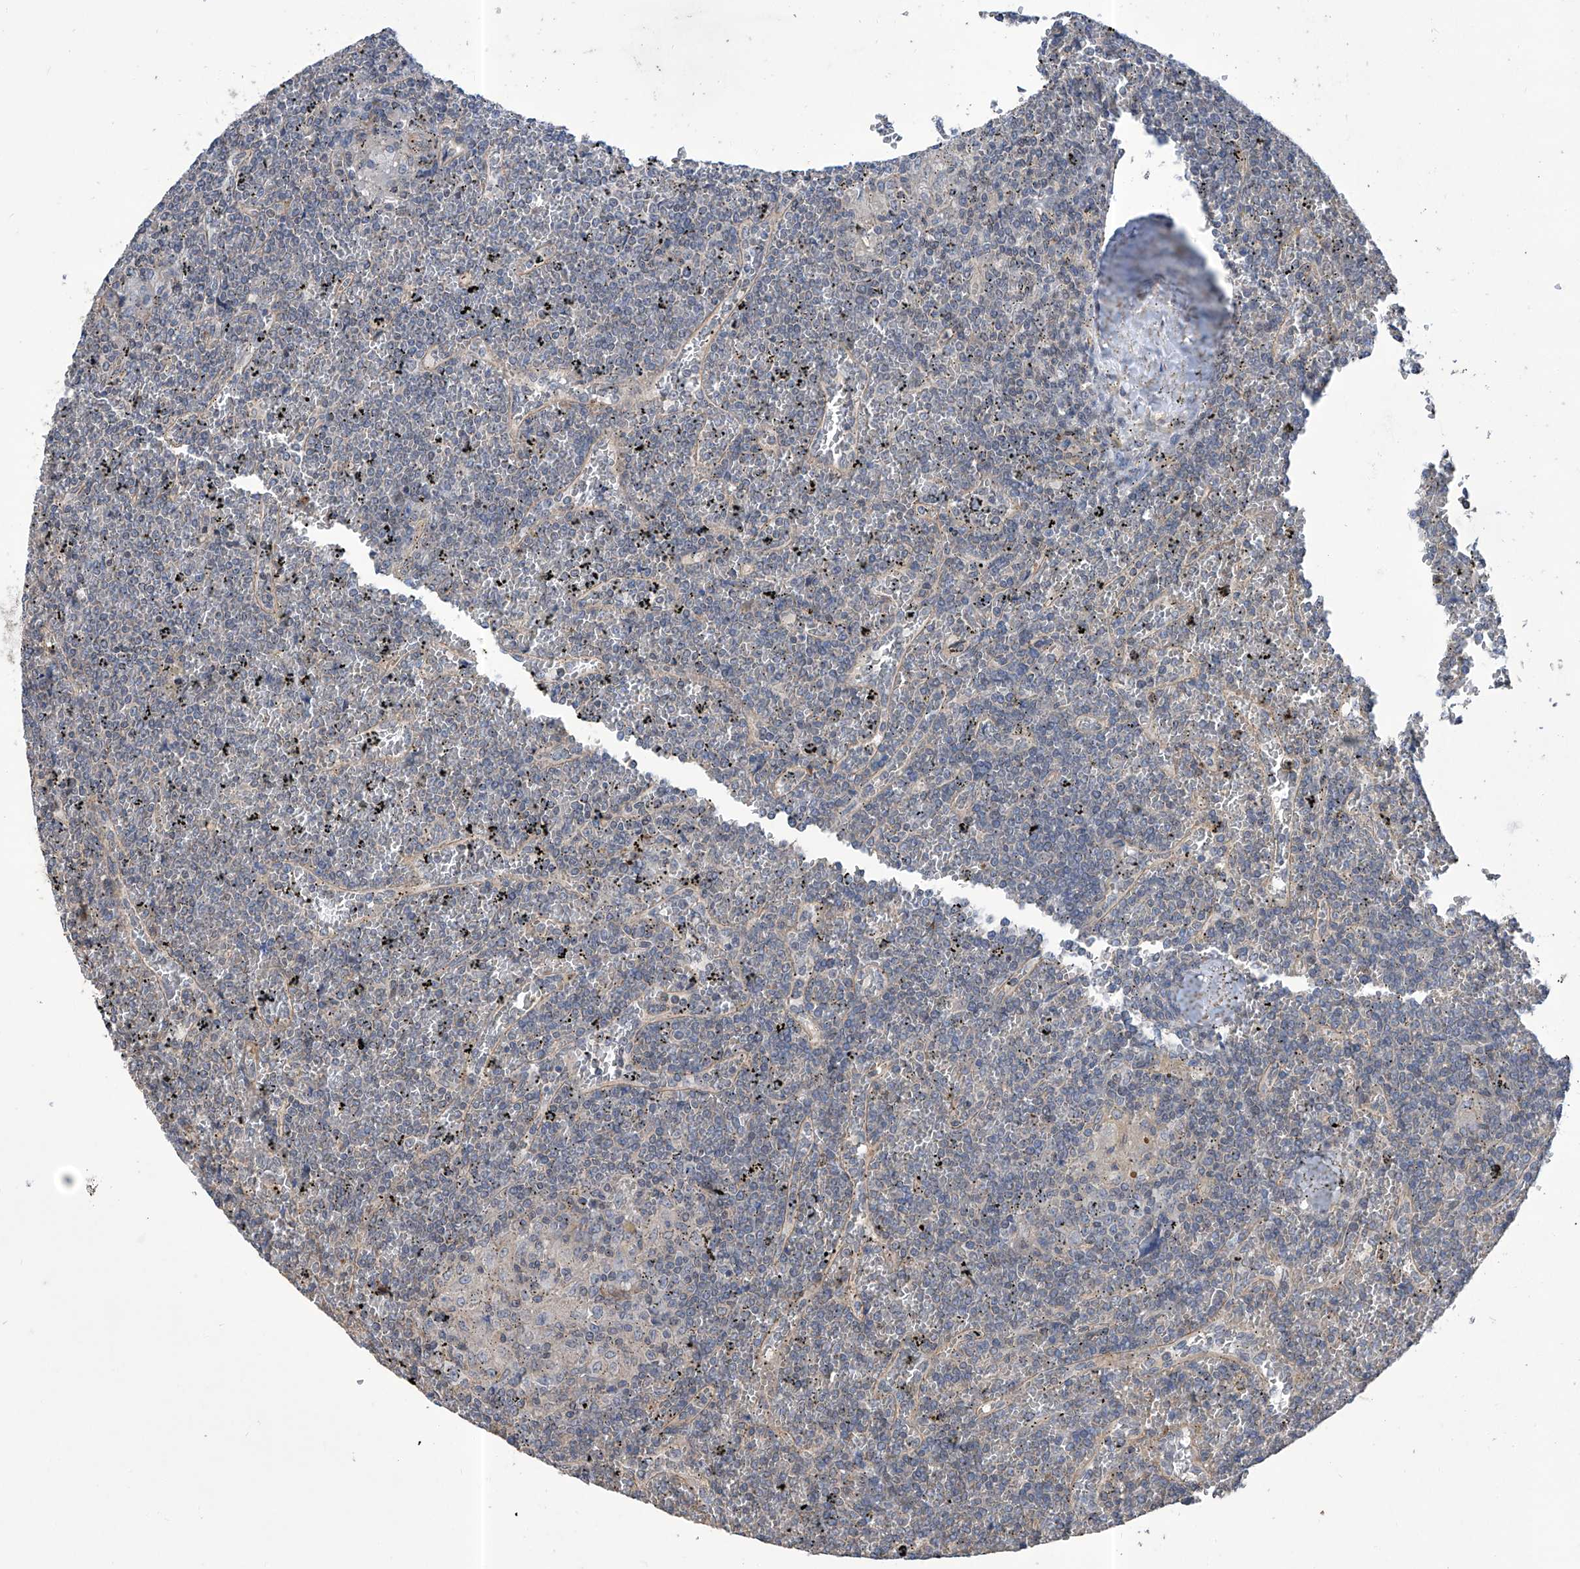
{"staining": {"intensity": "negative", "quantity": "none", "location": "none"}, "tissue": "lymphoma", "cell_type": "Tumor cells", "image_type": "cancer", "snomed": [{"axis": "morphology", "description": "Malignant lymphoma, non-Hodgkin's type, Low grade"}, {"axis": "topography", "description": "Spleen"}], "caption": "IHC micrograph of low-grade malignant lymphoma, non-Hodgkin's type stained for a protein (brown), which shows no staining in tumor cells.", "gene": "KIFC2", "patient": {"sex": "female", "age": 19}}